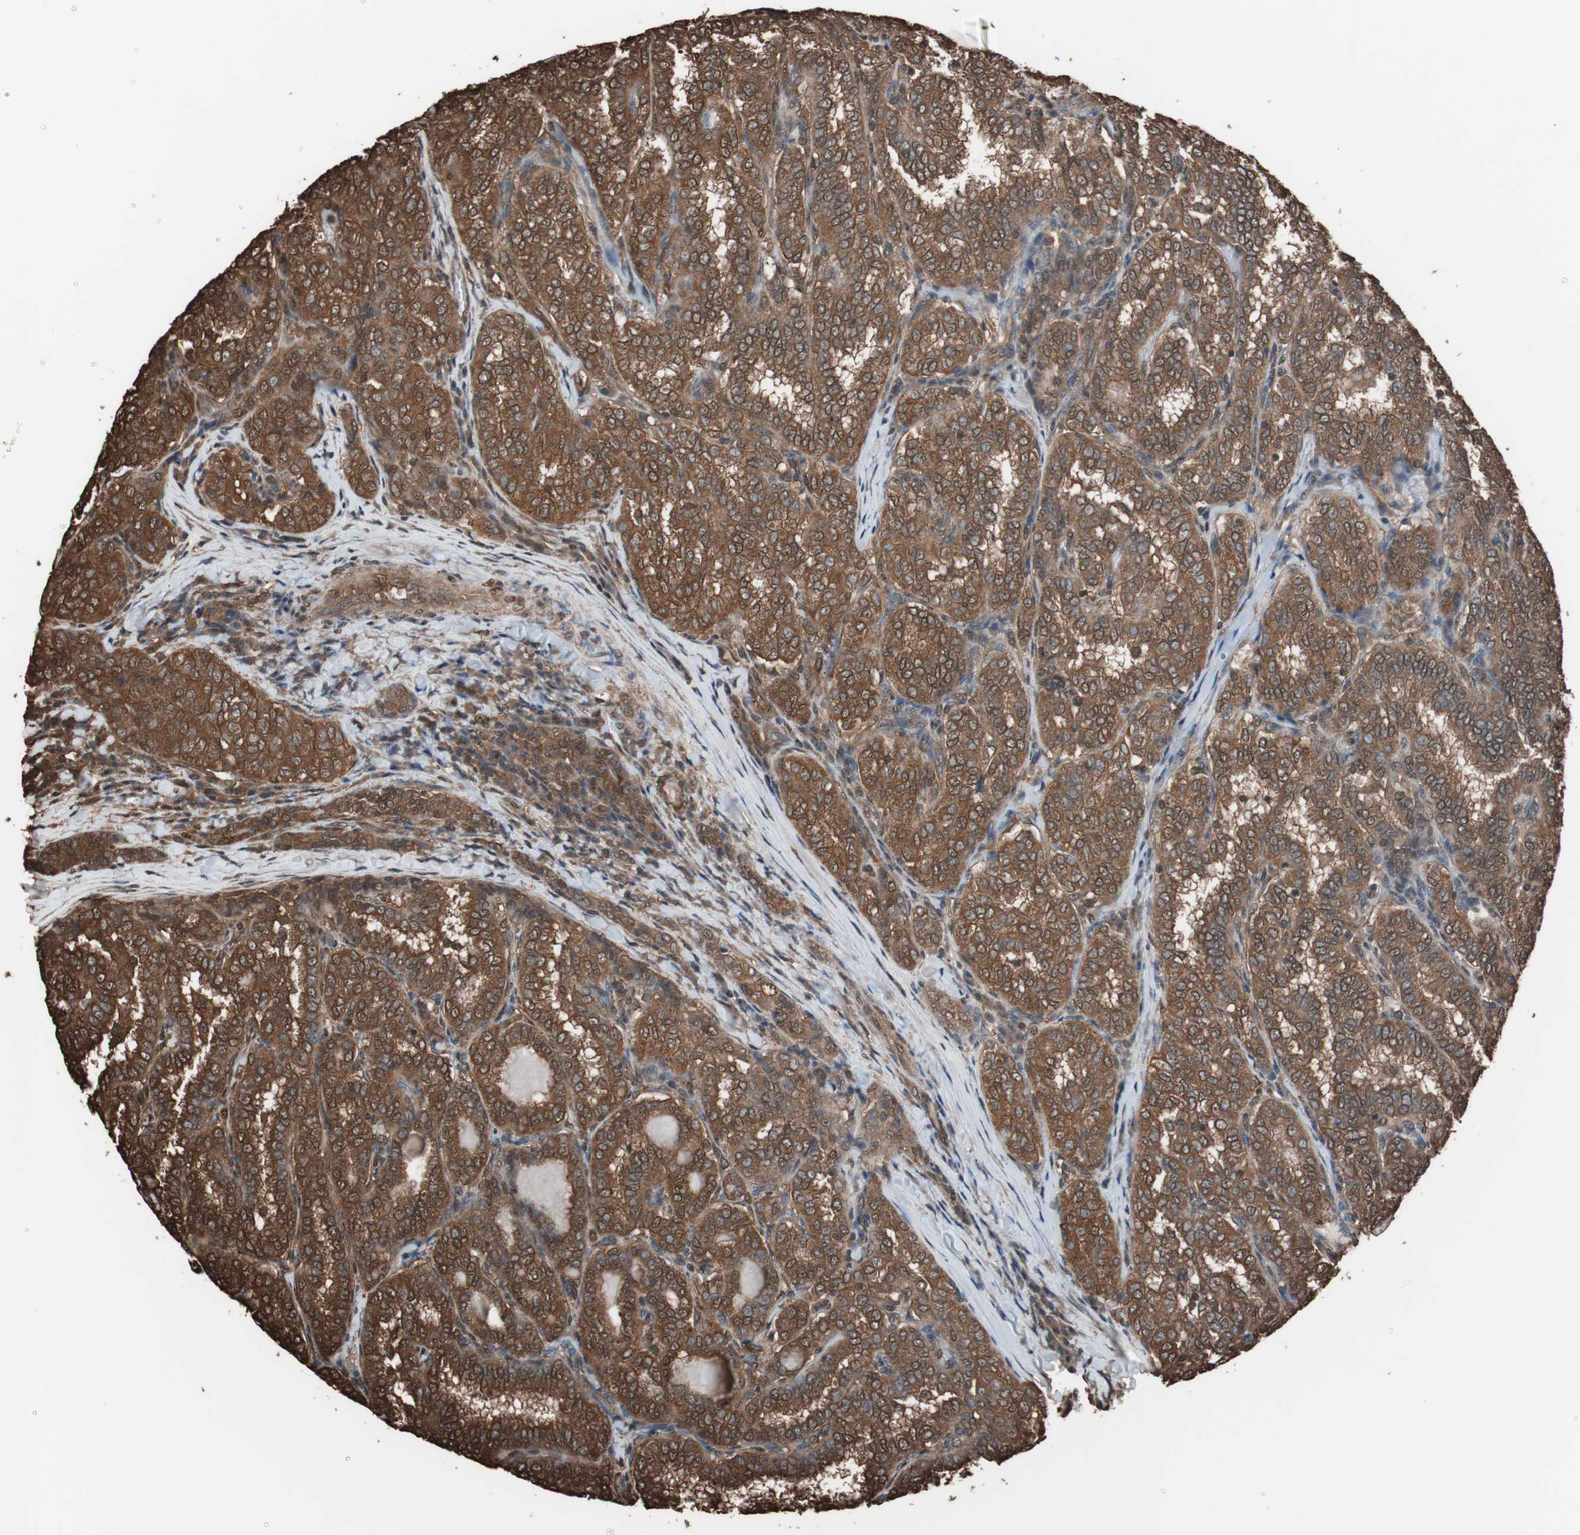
{"staining": {"intensity": "strong", "quantity": ">75%", "location": "cytoplasmic/membranous"}, "tissue": "thyroid cancer", "cell_type": "Tumor cells", "image_type": "cancer", "snomed": [{"axis": "morphology", "description": "Papillary adenocarcinoma, NOS"}, {"axis": "topography", "description": "Thyroid gland"}], "caption": "IHC micrograph of papillary adenocarcinoma (thyroid) stained for a protein (brown), which exhibits high levels of strong cytoplasmic/membranous staining in approximately >75% of tumor cells.", "gene": "CALM2", "patient": {"sex": "female", "age": 30}}